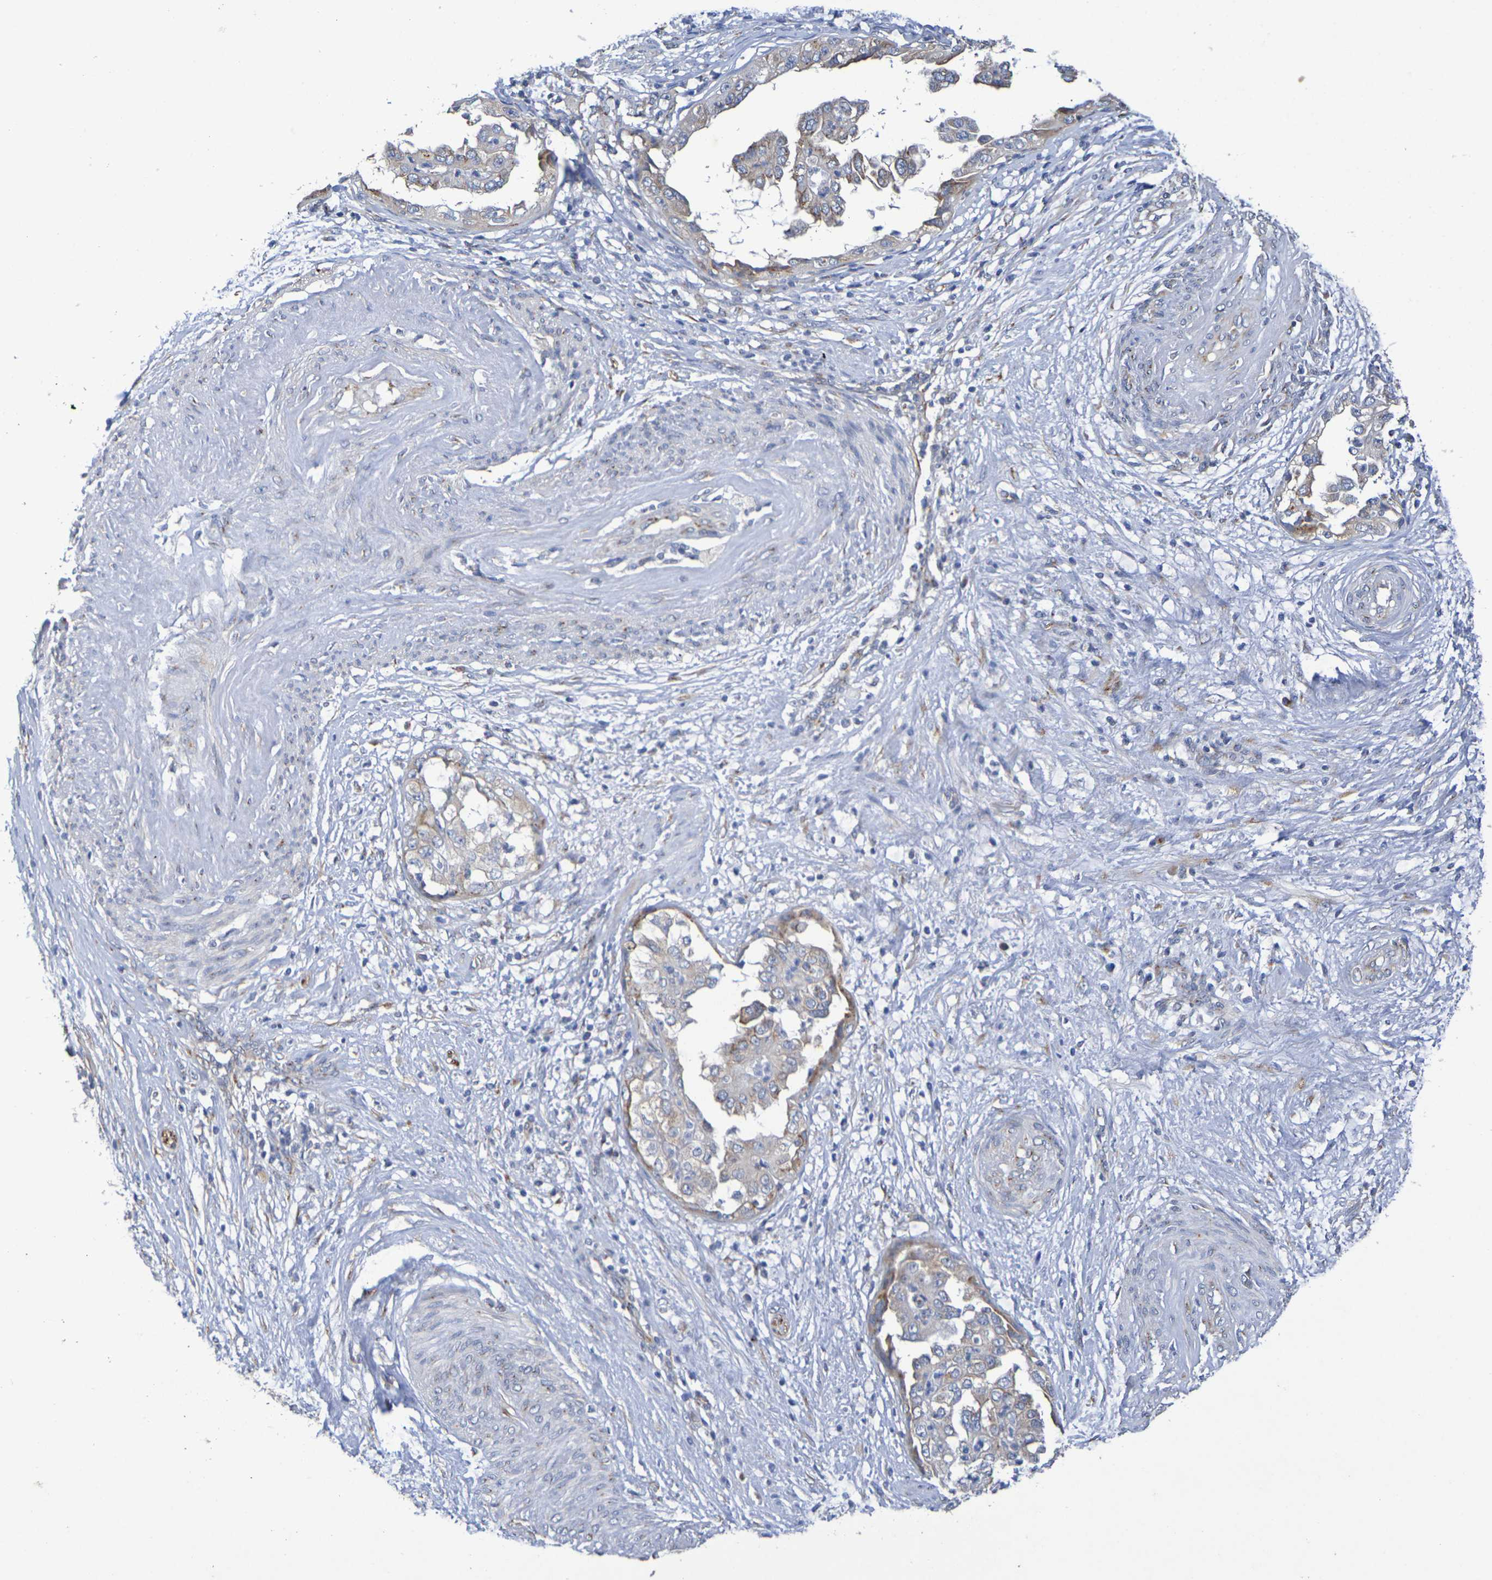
{"staining": {"intensity": "weak", "quantity": "<25%", "location": "cytoplasmic/membranous"}, "tissue": "endometrial cancer", "cell_type": "Tumor cells", "image_type": "cancer", "snomed": [{"axis": "morphology", "description": "Adenocarcinoma, NOS"}, {"axis": "topography", "description": "Endometrium"}], "caption": "Human adenocarcinoma (endometrial) stained for a protein using immunohistochemistry exhibits no expression in tumor cells.", "gene": "DCP2", "patient": {"sex": "female", "age": 85}}